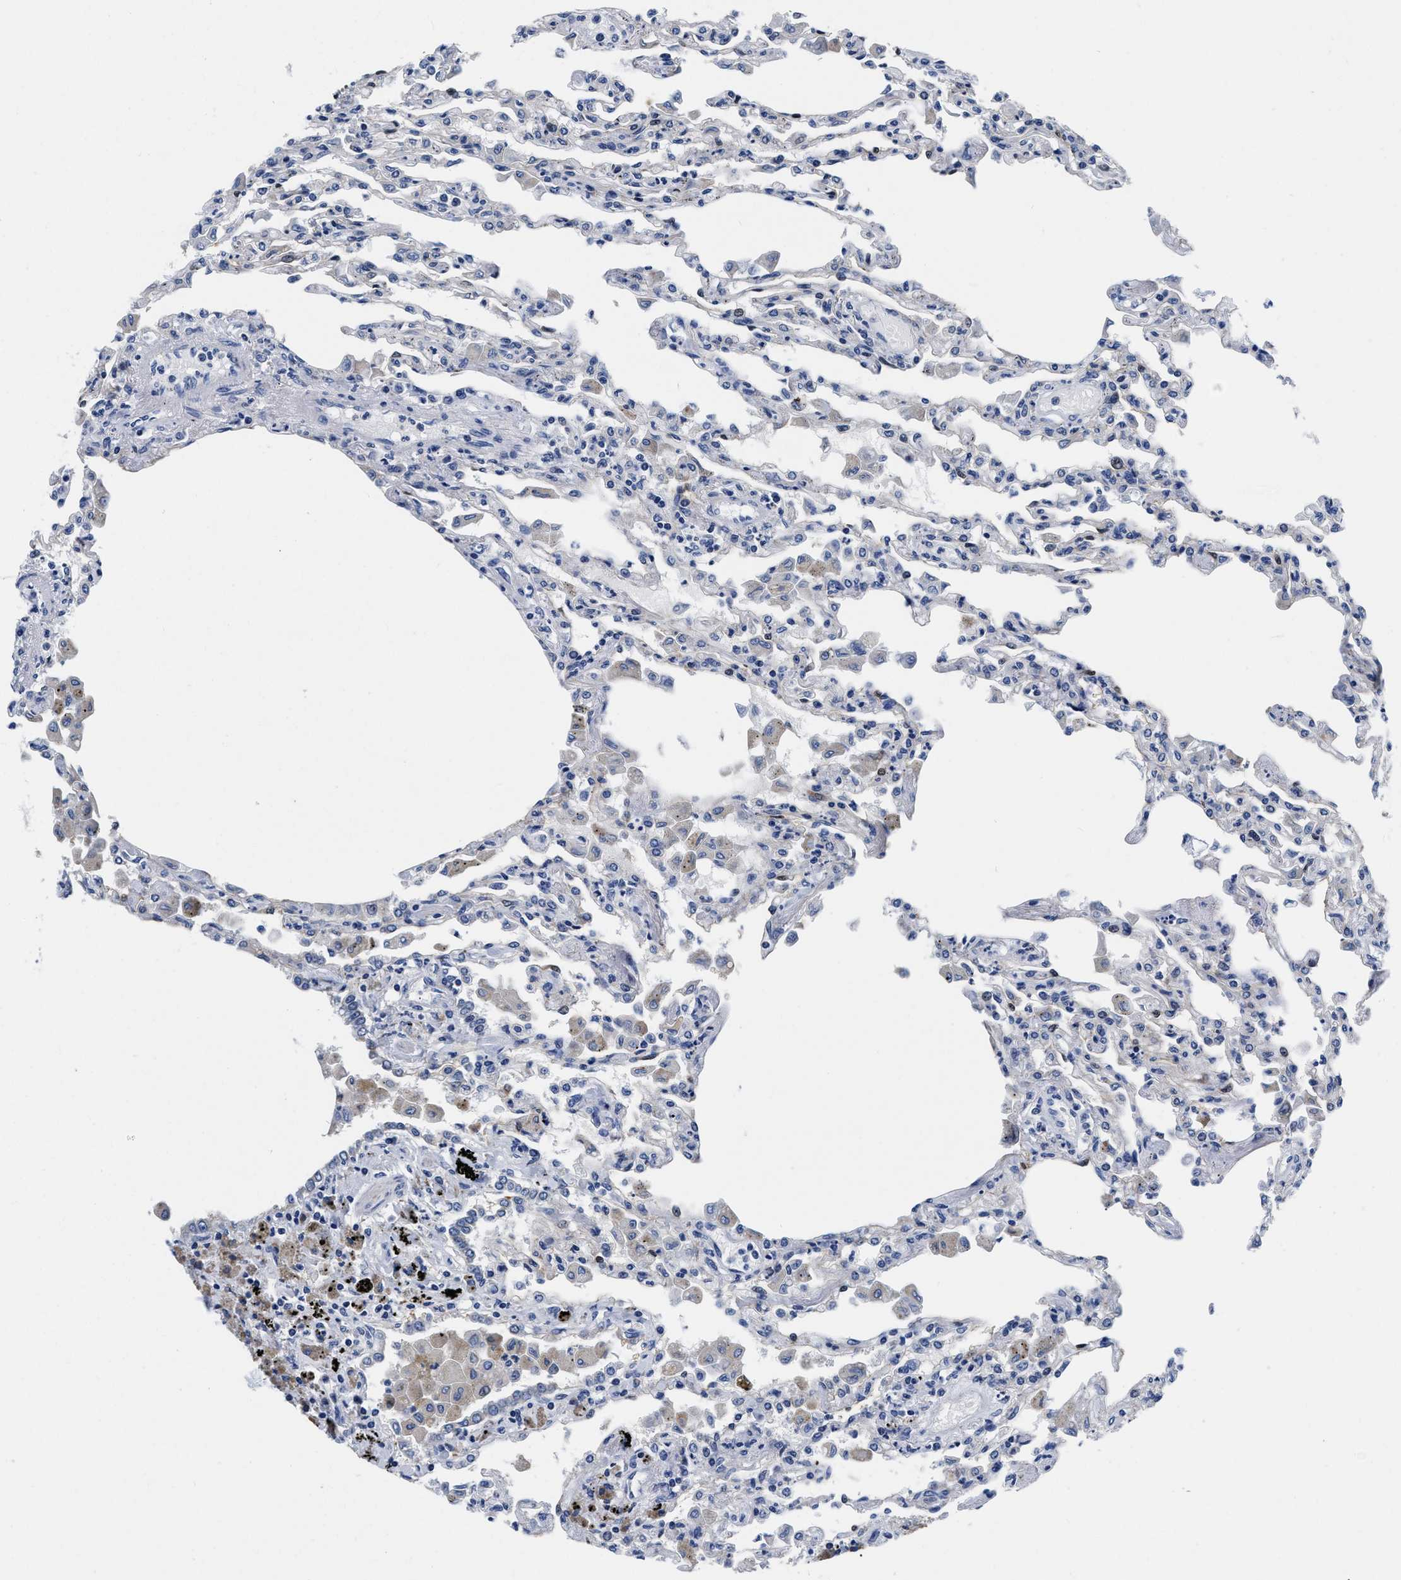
{"staining": {"intensity": "weak", "quantity": "<25%", "location": "cytoplasmic/membranous"}, "tissue": "lung", "cell_type": "Alveolar cells", "image_type": "normal", "snomed": [{"axis": "morphology", "description": "Normal tissue, NOS"}, {"axis": "topography", "description": "Bronchus"}, {"axis": "topography", "description": "Lung"}], "caption": "This is a image of IHC staining of benign lung, which shows no expression in alveolar cells. (Immunohistochemistry, brightfield microscopy, high magnification).", "gene": "SLC35F1", "patient": {"sex": "female", "age": 49}}